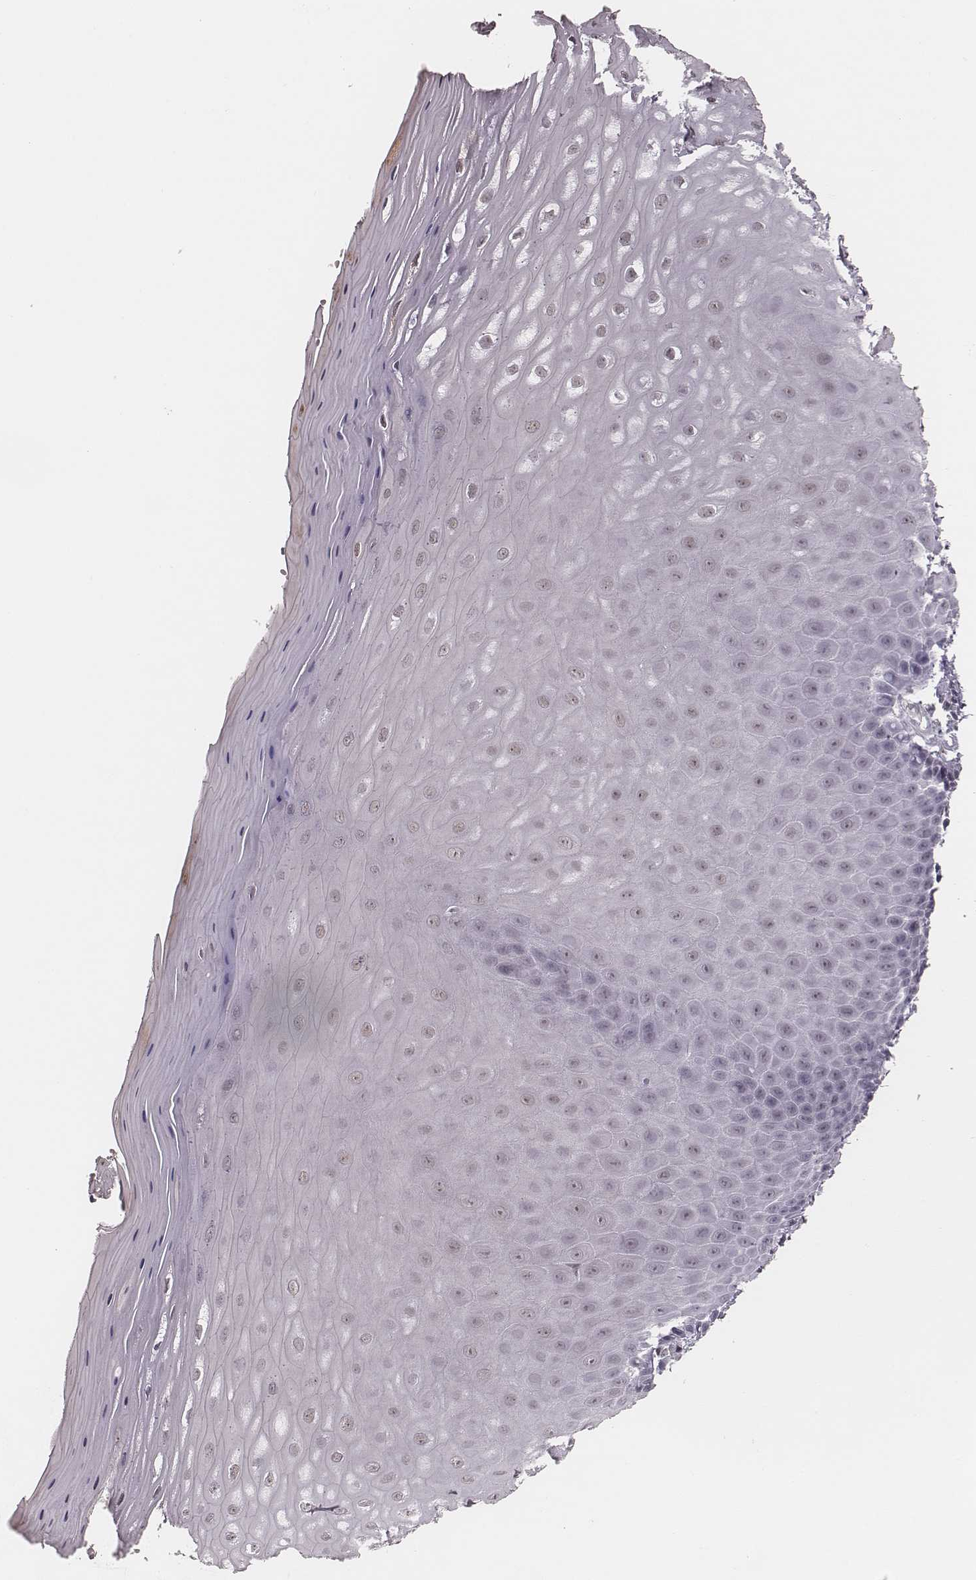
{"staining": {"intensity": "negative", "quantity": "none", "location": "none"}, "tissue": "vagina", "cell_type": "Squamous epithelial cells", "image_type": "normal", "snomed": [{"axis": "morphology", "description": "Normal tissue, NOS"}, {"axis": "topography", "description": "Vagina"}], "caption": "Squamous epithelial cells are negative for brown protein staining in unremarkable vagina. Brightfield microscopy of immunohistochemistry (IHC) stained with DAB (brown) and hematoxylin (blue), captured at high magnification.", "gene": "KITLG", "patient": {"sex": "female", "age": 83}}